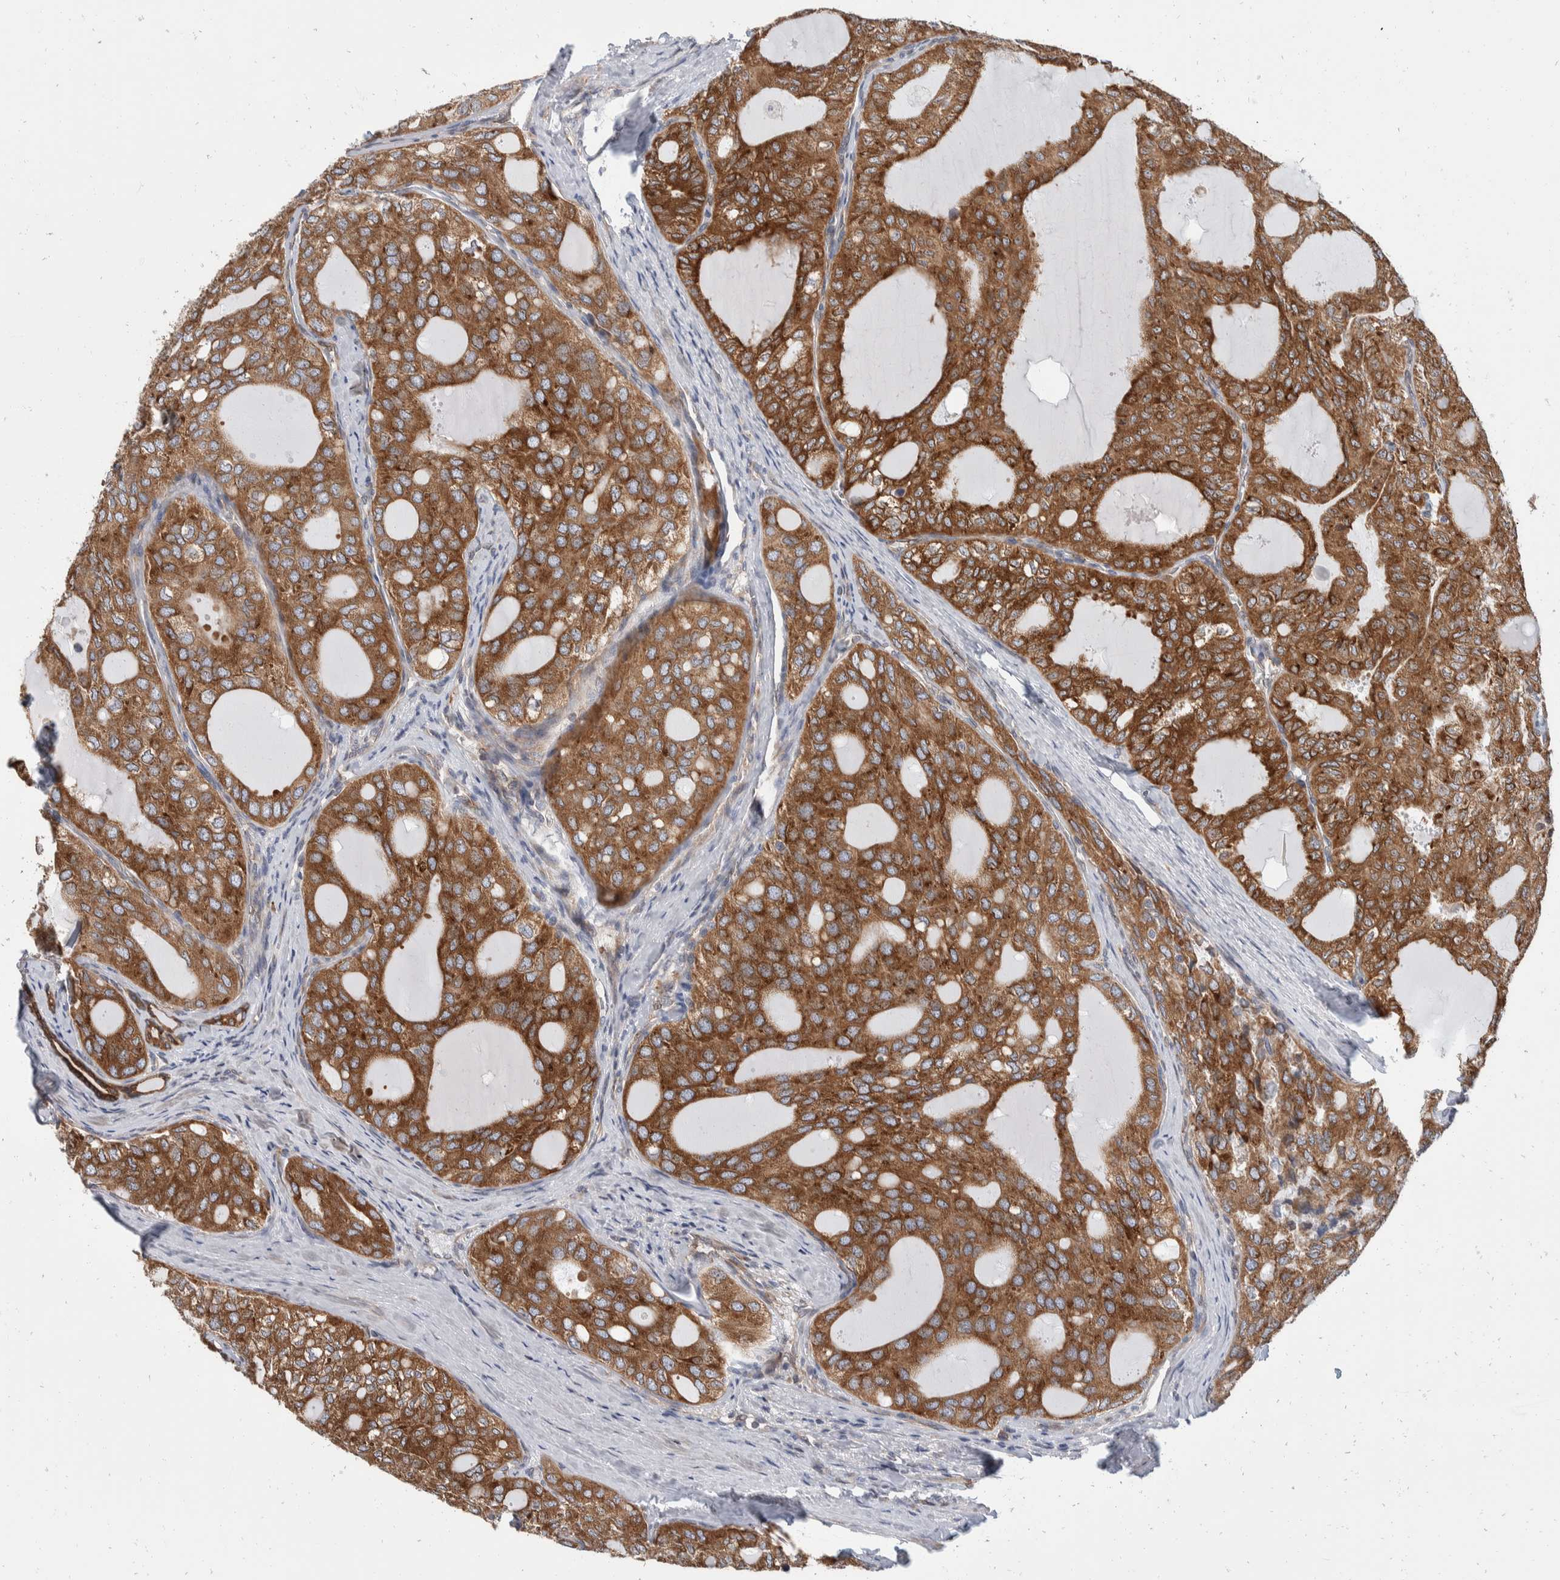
{"staining": {"intensity": "strong", "quantity": ">75%", "location": "cytoplasmic/membranous"}, "tissue": "thyroid cancer", "cell_type": "Tumor cells", "image_type": "cancer", "snomed": [{"axis": "morphology", "description": "Follicular adenoma carcinoma, NOS"}, {"axis": "topography", "description": "Thyroid gland"}], "caption": "This micrograph demonstrates thyroid follicular adenoma carcinoma stained with IHC to label a protein in brown. The cytoplasmic/membranous of tumor cells show strong positivity for the protein. Nuclei are counter-stained blue.", "gene": "TMEM245", "patient": {"sex": "male", "age": 75}}